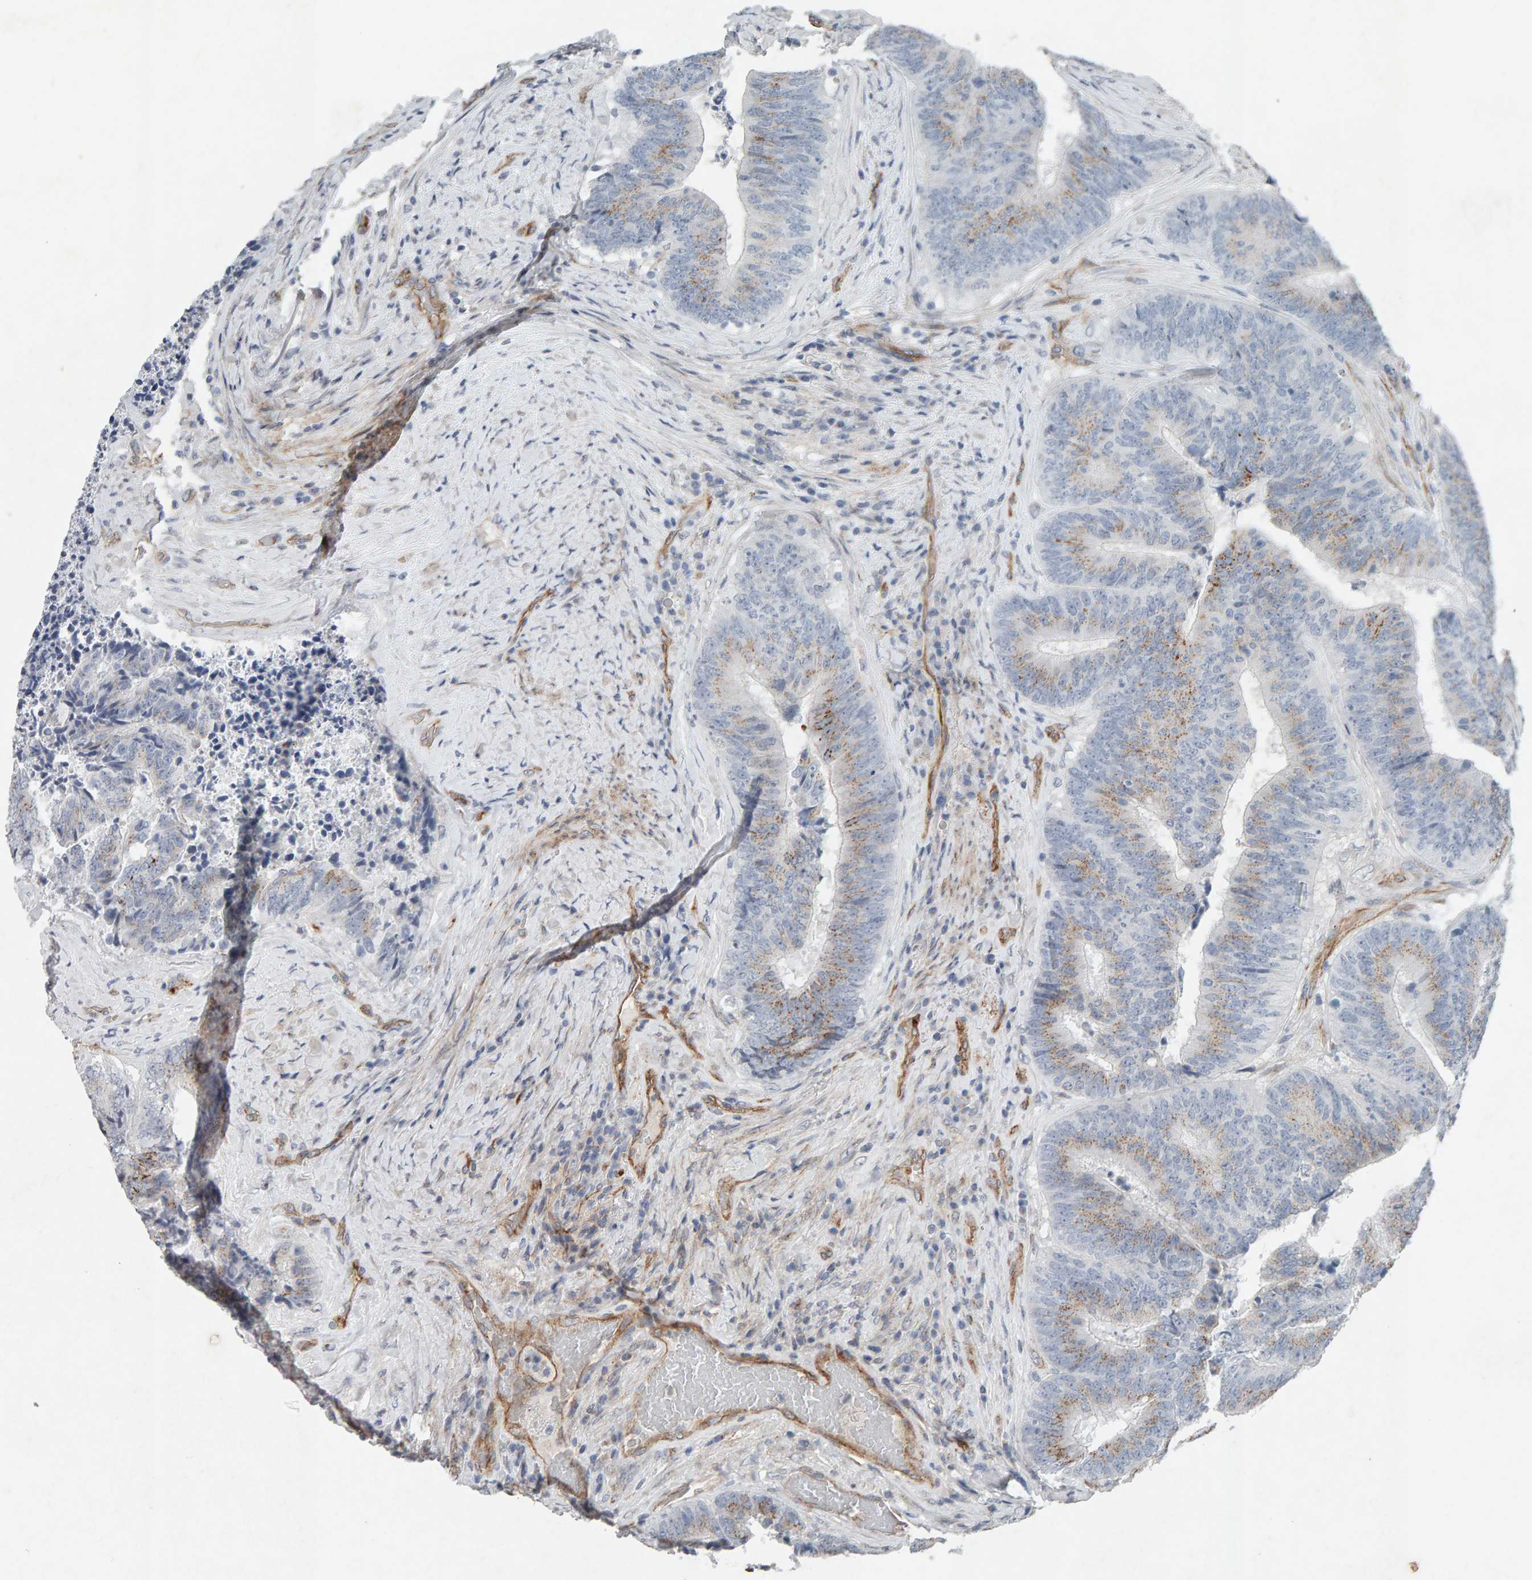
{"staining": {"intensity": "moderate", "quantity": "25%-75%", "location": "cytoplasmic/membranous"}, "tissue": "colorectal cancer", "cell_type": "Tumor cells", "image_type": "cancer", "snomed": [{"axis": "morphology", "description": "Adenocarcinoma, NOS"}, {"axis": "topography", "description": "Rectum"}], "caption": "A micrograph of colorectal cancer (adenocarcinoma) stained for a protein exhibits moderate cytoplasmic/membranous brown staining in tumor cells. (Stains: DAB (3,3'-diaminobenzidine) in brown, nuclei in blue, Microscopy: brightfield microscopy at high magnification).", "gene": "PTPRM", "patient": {"sex": "male", "age": 72}}